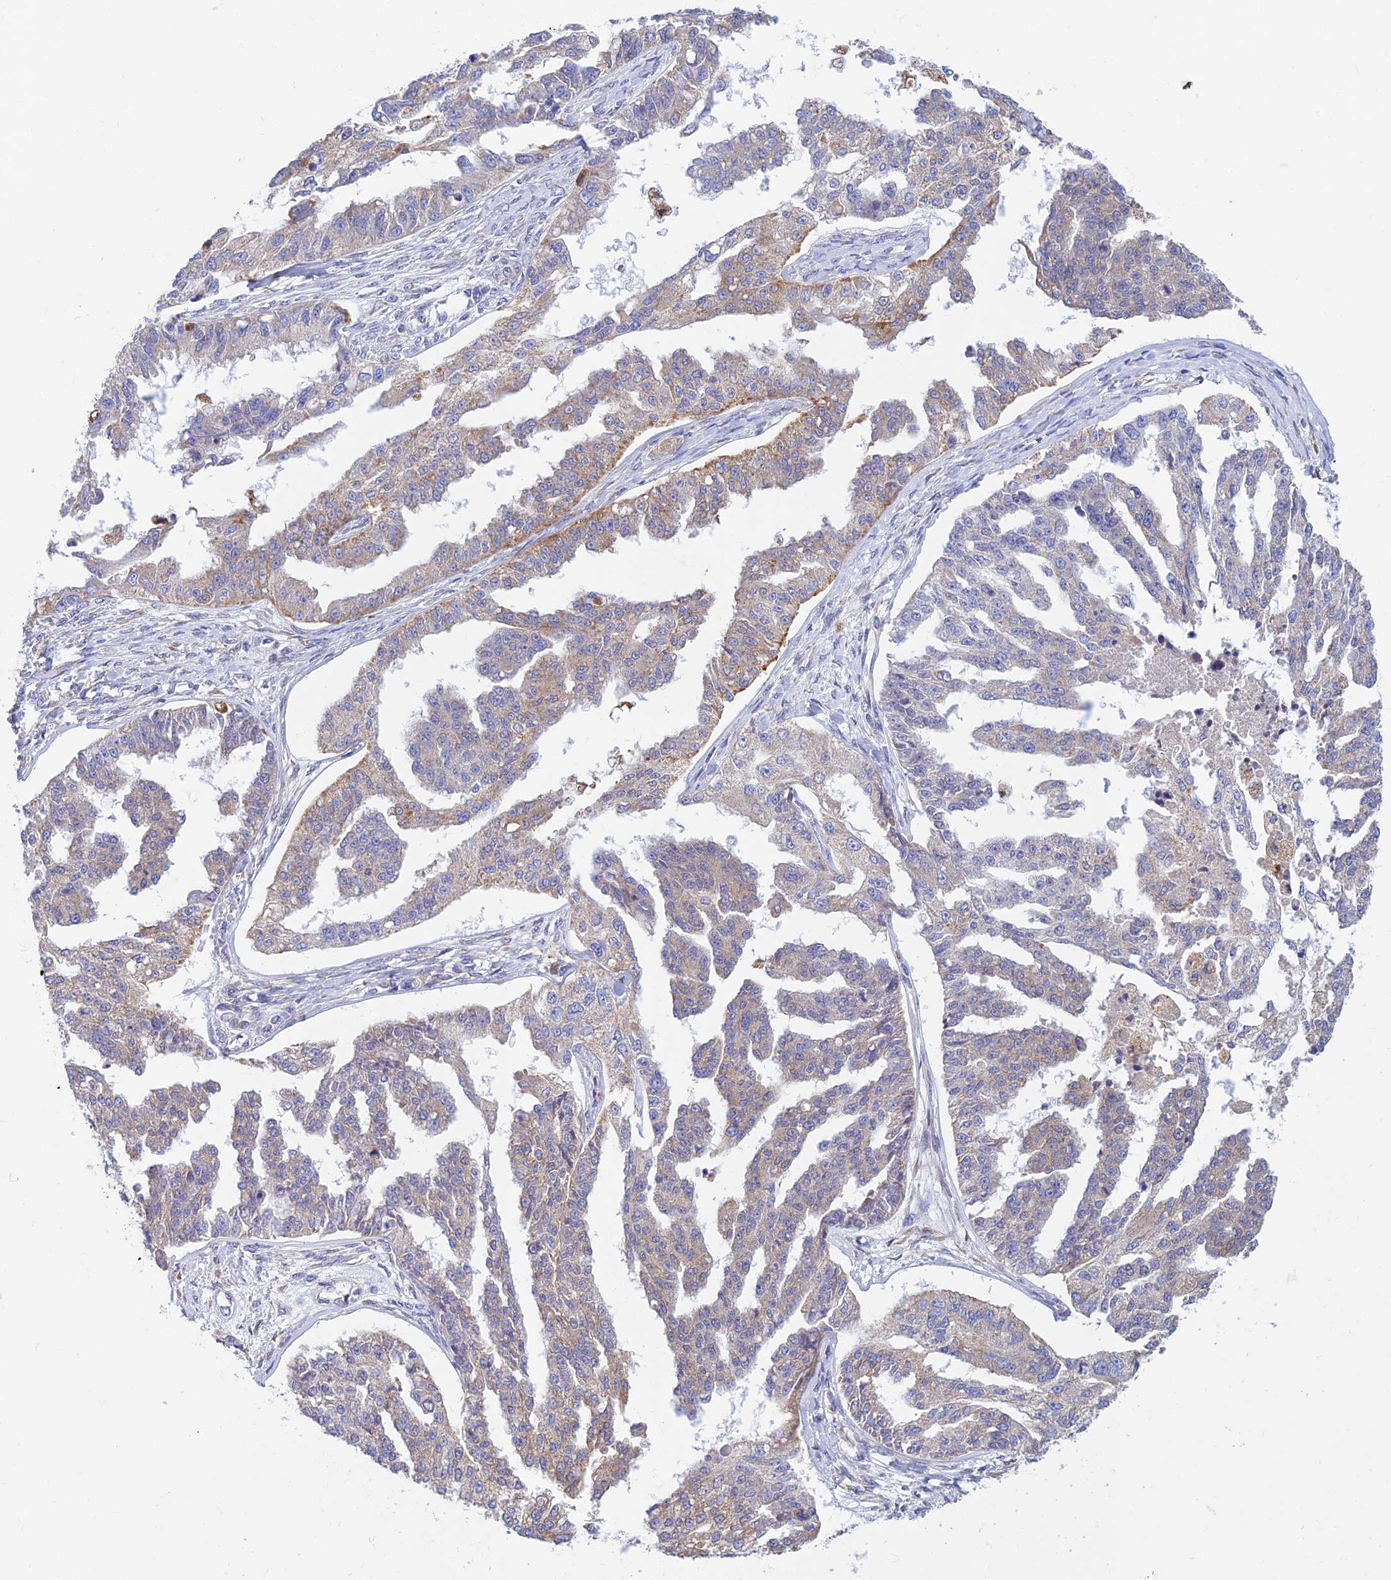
{"staining": {"intensity": "weak", "quantity": "25%-75%", "location": "cytoplasmic/membranous"}, "tissue": "ovarian cancer", "cell_type": "Tumor cells", "image_type": "cancer", "snomed": [{"axis": "morphology", "description": "Cystadenocarcinoma, serous, NOS"}, {"axis": "topography", "description": "Ovary"}], "caption": "The micrograph reveals staining of ovarian serous cystadenocarcinoma, revealing weak cytoplasmic/membranous protein positivity (brown color) within tumor cells.", "gene": "VKORC1", "patient": {"sex": "female", "age": 58}}